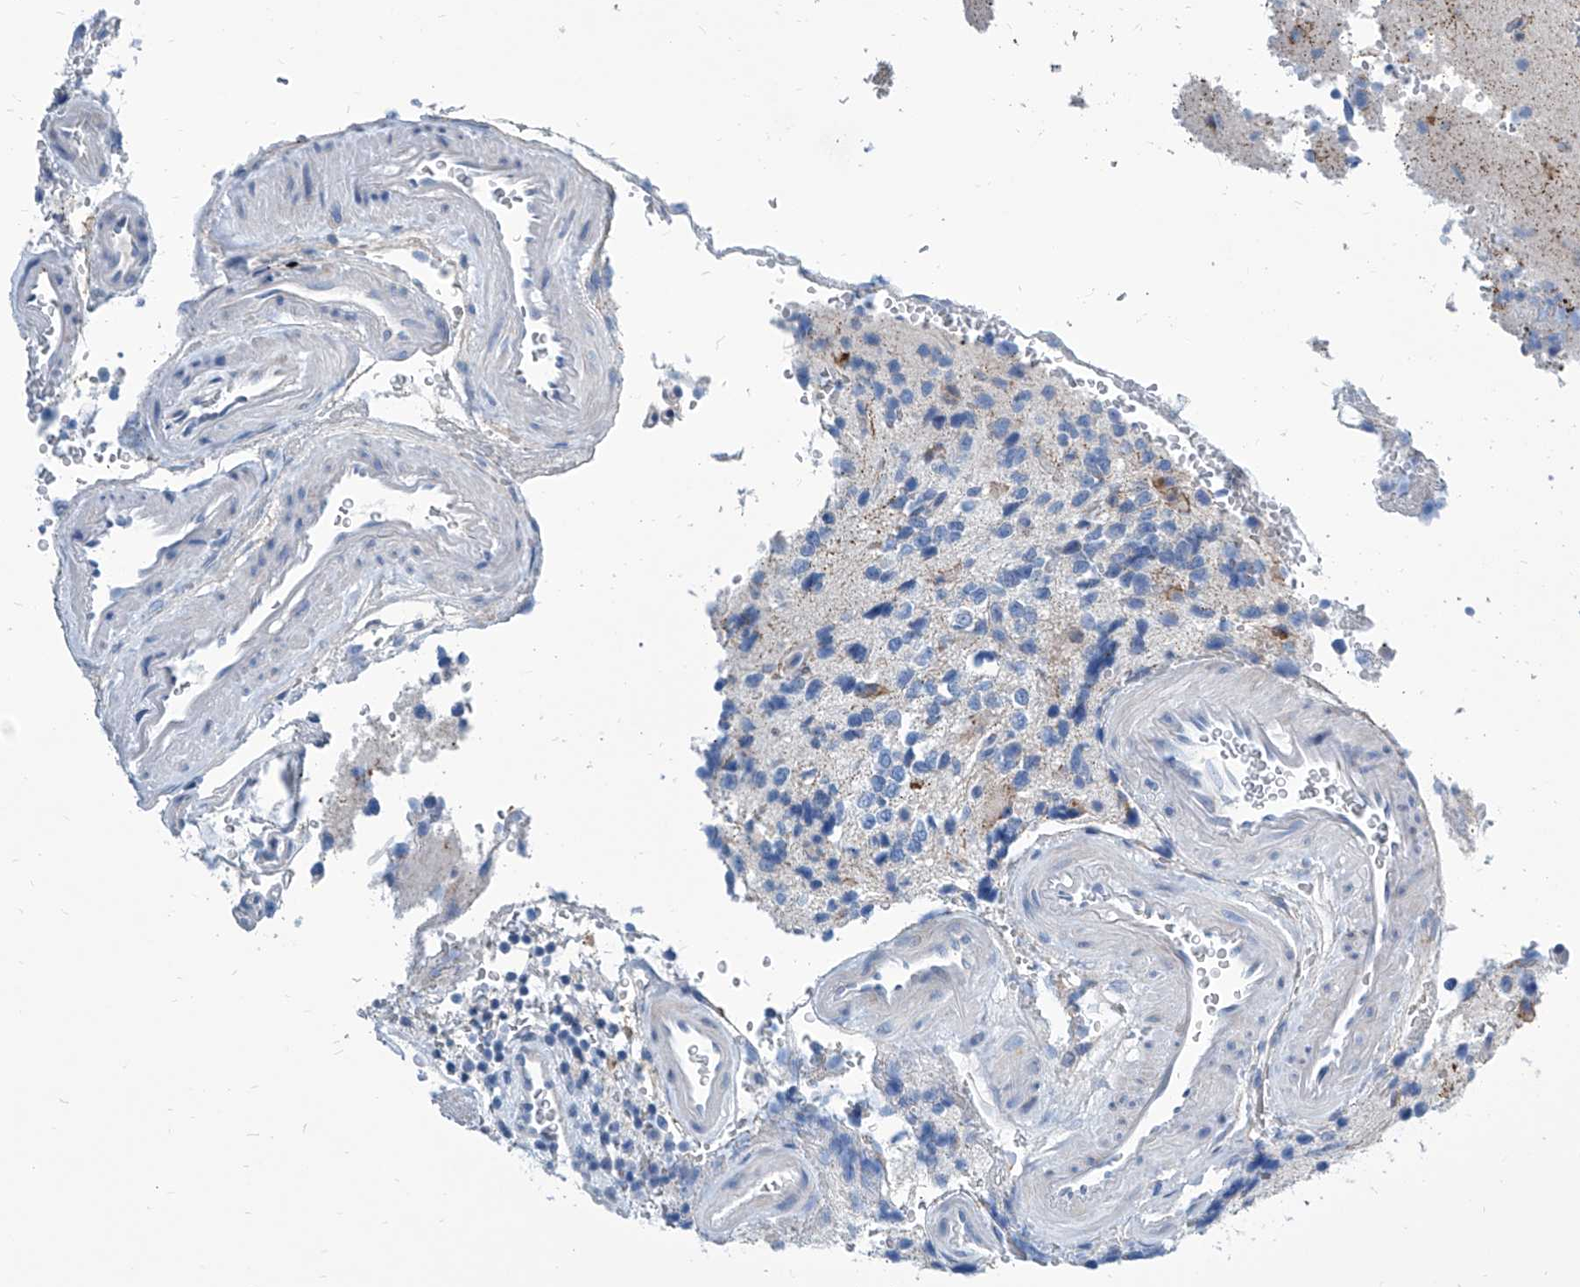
{"staining": {"intensity": "negative", "quantity": "none", "location": "none"}, "tissue": "glioma", "cell_type": "Tumor cells", "image_type": "cancer", "snomed": [{"axis": "morphology", "description": "Glioma, malignant, High grade"}, {"axis": "topography", "description": "Brain"}], "caption": "There is no significant staining in tumor cells of glioma.", "gene": "ZNF519", "patient": {"sex": "female", "age": 62}}